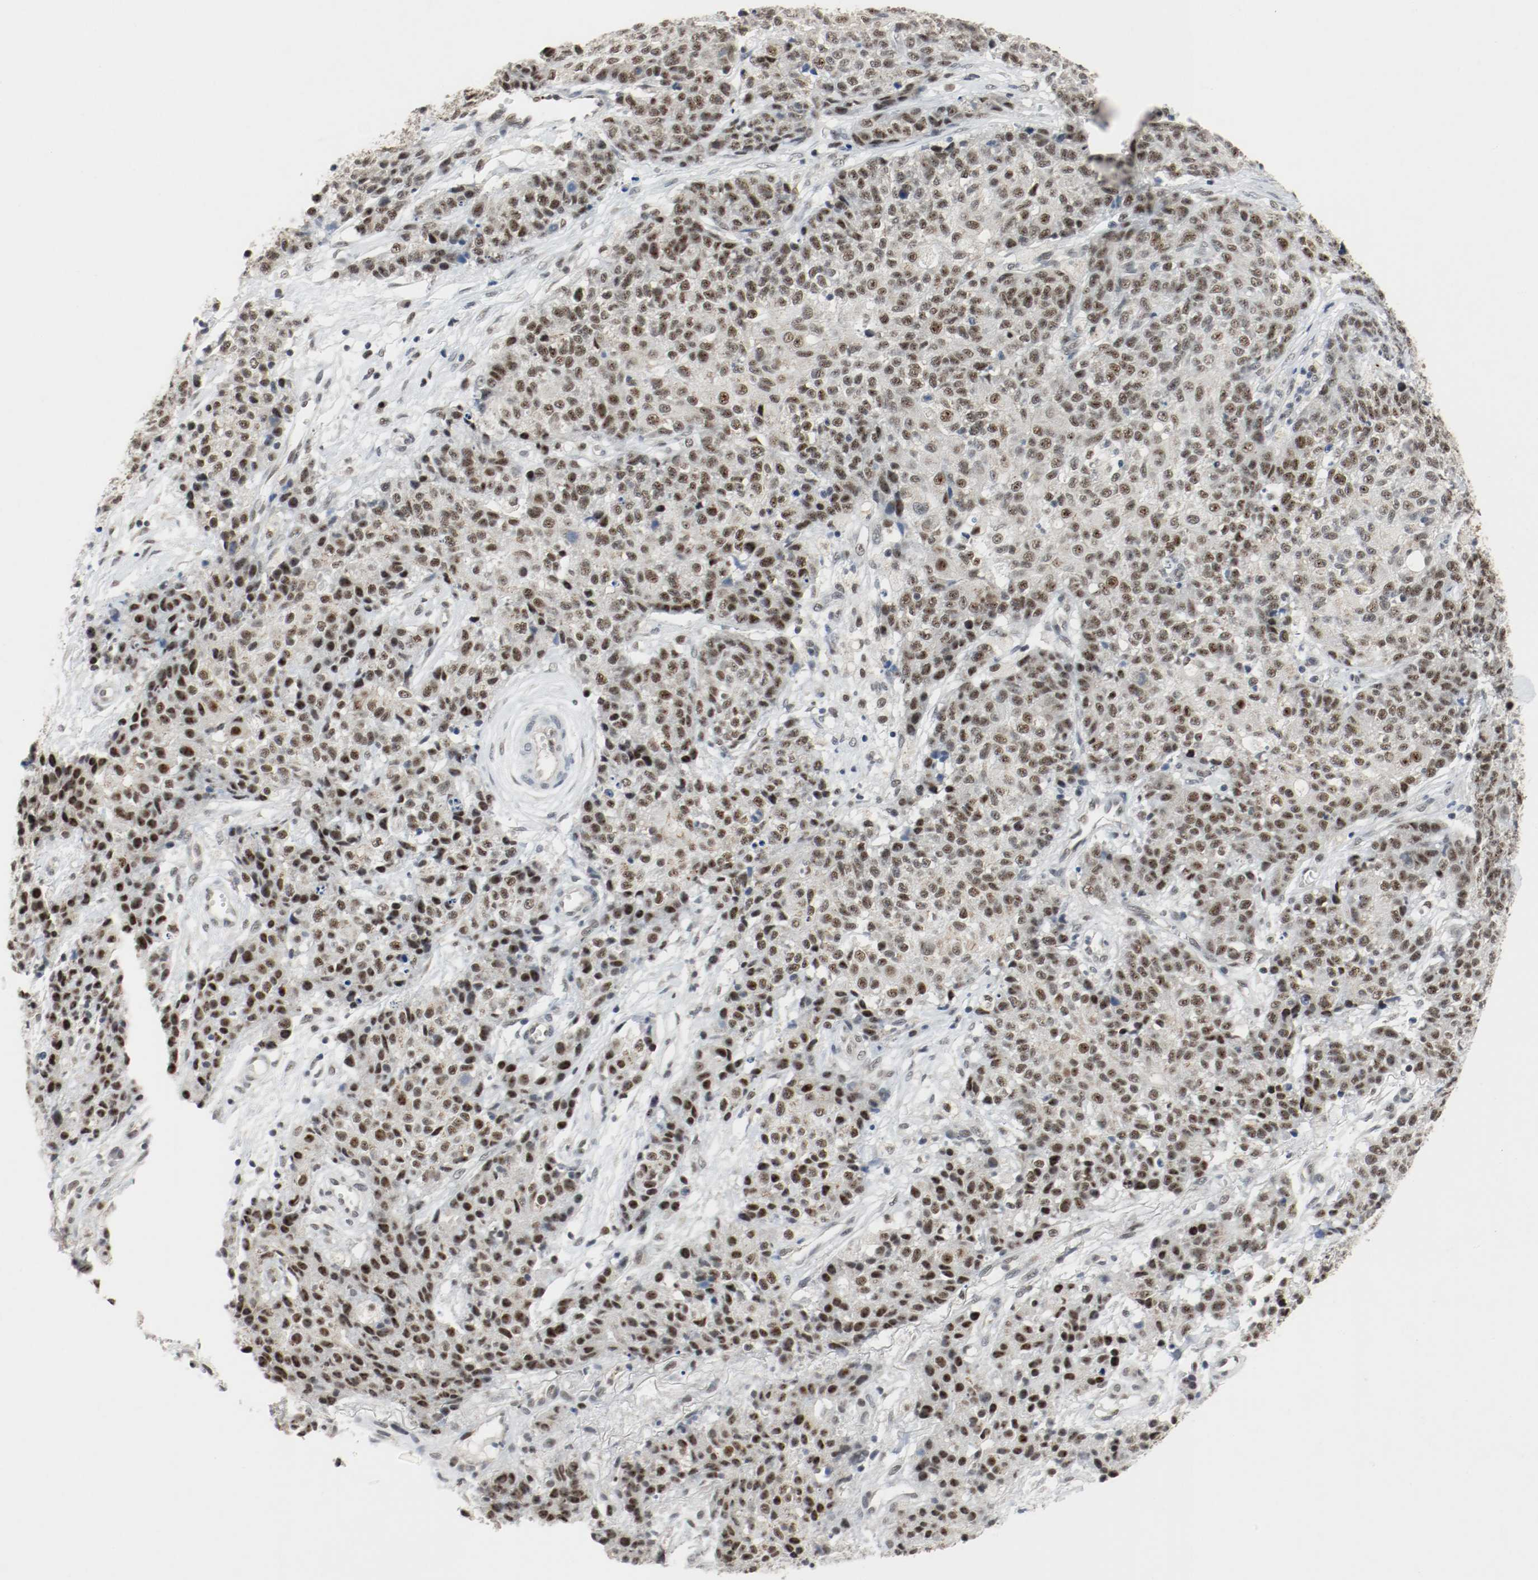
{"staining": {"intensity": "strong", "quantity": ">75%", "location": "nuclear"}, "tissue": "ovarian cancer", "cell_type": "Tumor cells", "image_type": "cancer", "snomed": [{"axis": "morphology", "description": "Carcinoma, endometroid"}, {"axis": "topography", "description": "Ovary"}], "caption": "Protein analysis of ovarian endometroid carcinoma tissue reveals strong nuclear expression in about >75% of tumor cells. Using DAB (3,3'-diaminobenzidine) (brown) and hematoxylin (blue) stains, captured at high magnification using brightfield microscopy.", "gene": "ASH1L", "patient": {"sex": "female", "age": 42}}